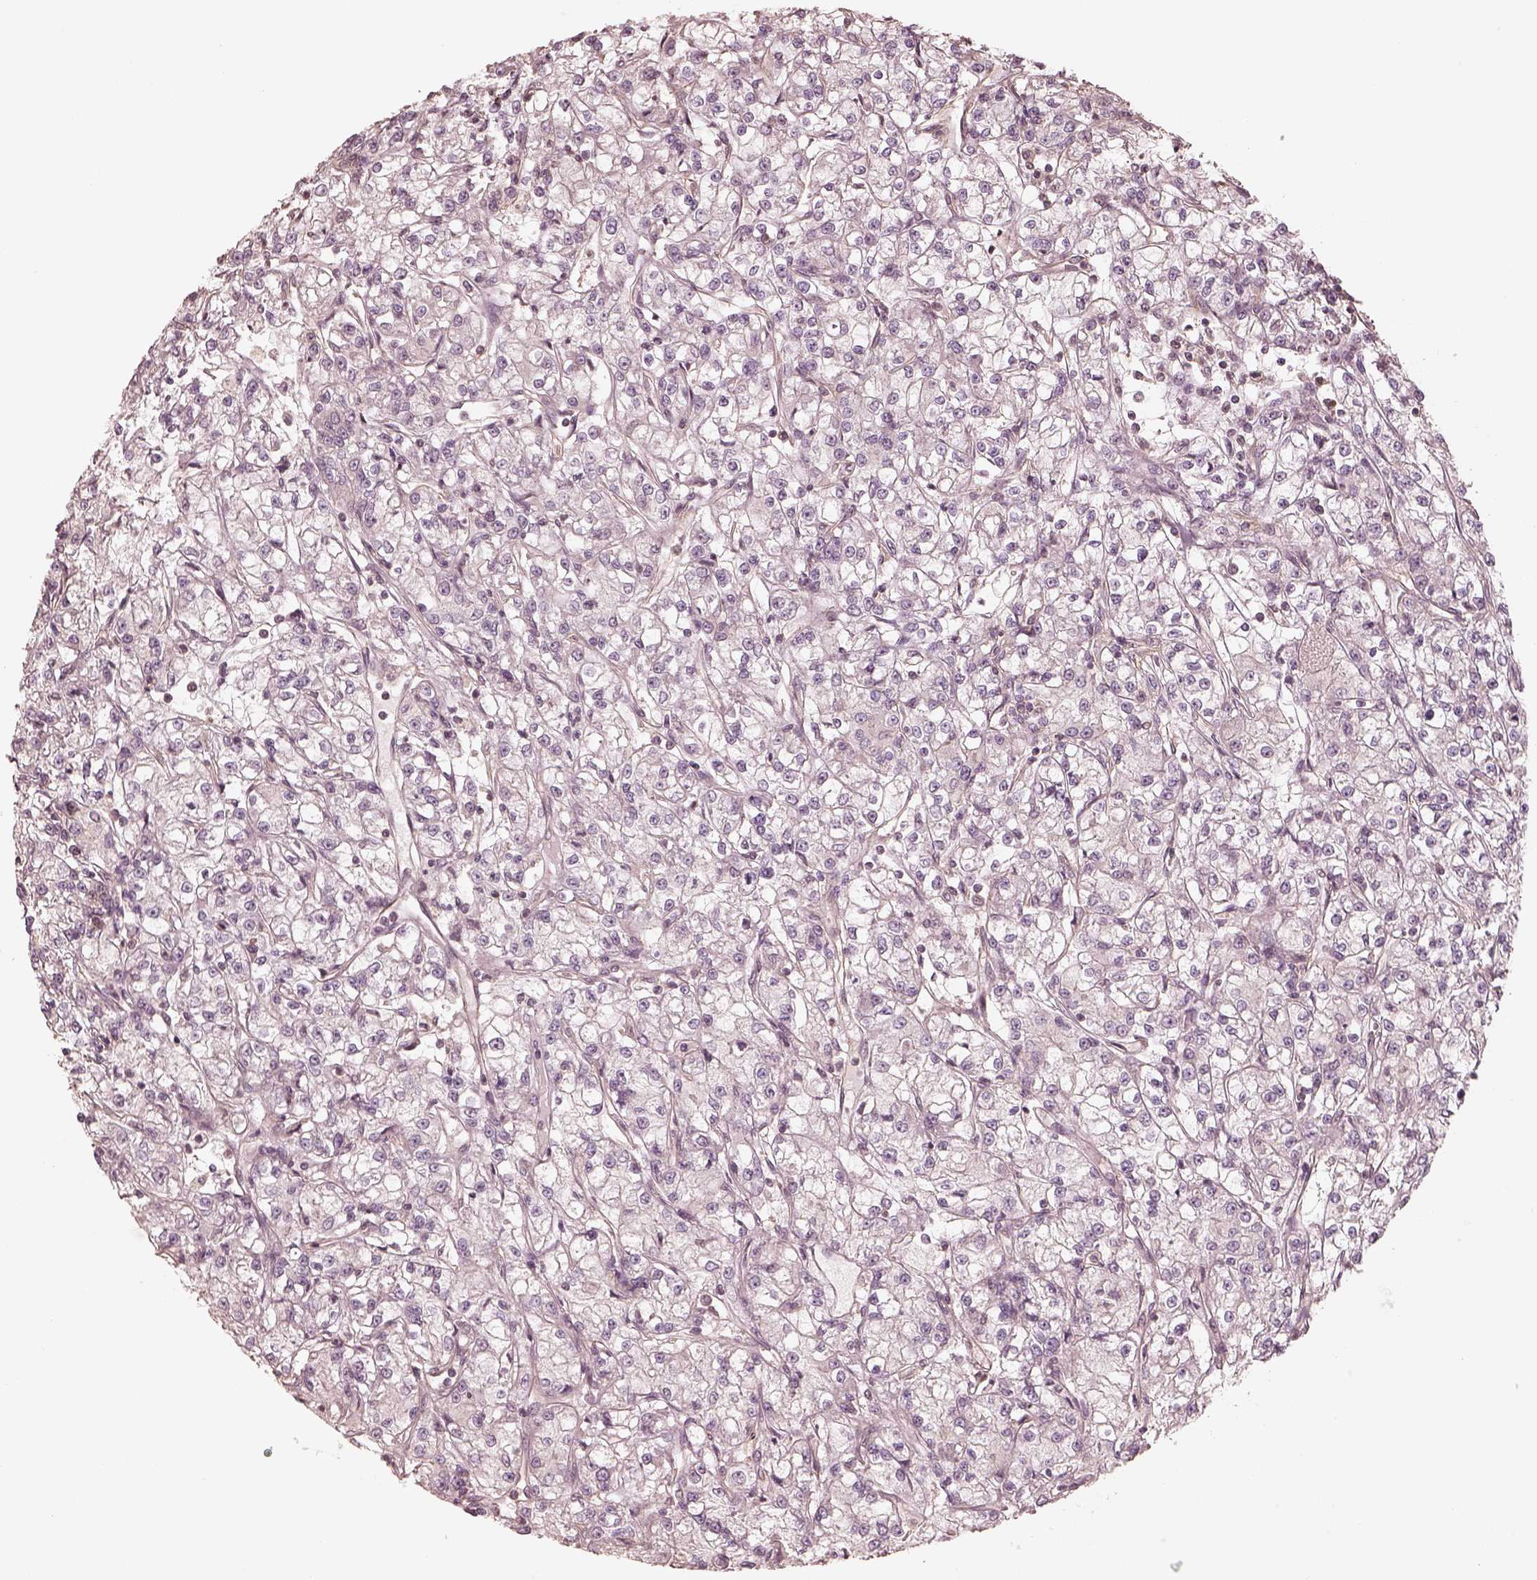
{"staining": {"intensity": "negative", "quantity": "none", "location": "none"}, "tissue": "renal cancer", "cell_type": "Tumor cells", "image_type": "cancer", "snomed": [{"axis": "morphology", "description": "Adenocarcinoma, NOS"}, {"axis": "topography", "description": "Kidney"}], "caption": "Image shows no significant protein staining in tumor cells of renal cancer. (Stains: DAB IHC with hematoxylin counter stain, Microscopy: brightfield microscopy at high magnification).", "gene": "KIF5C", "patient": {"sex": "female", "age": 59}}